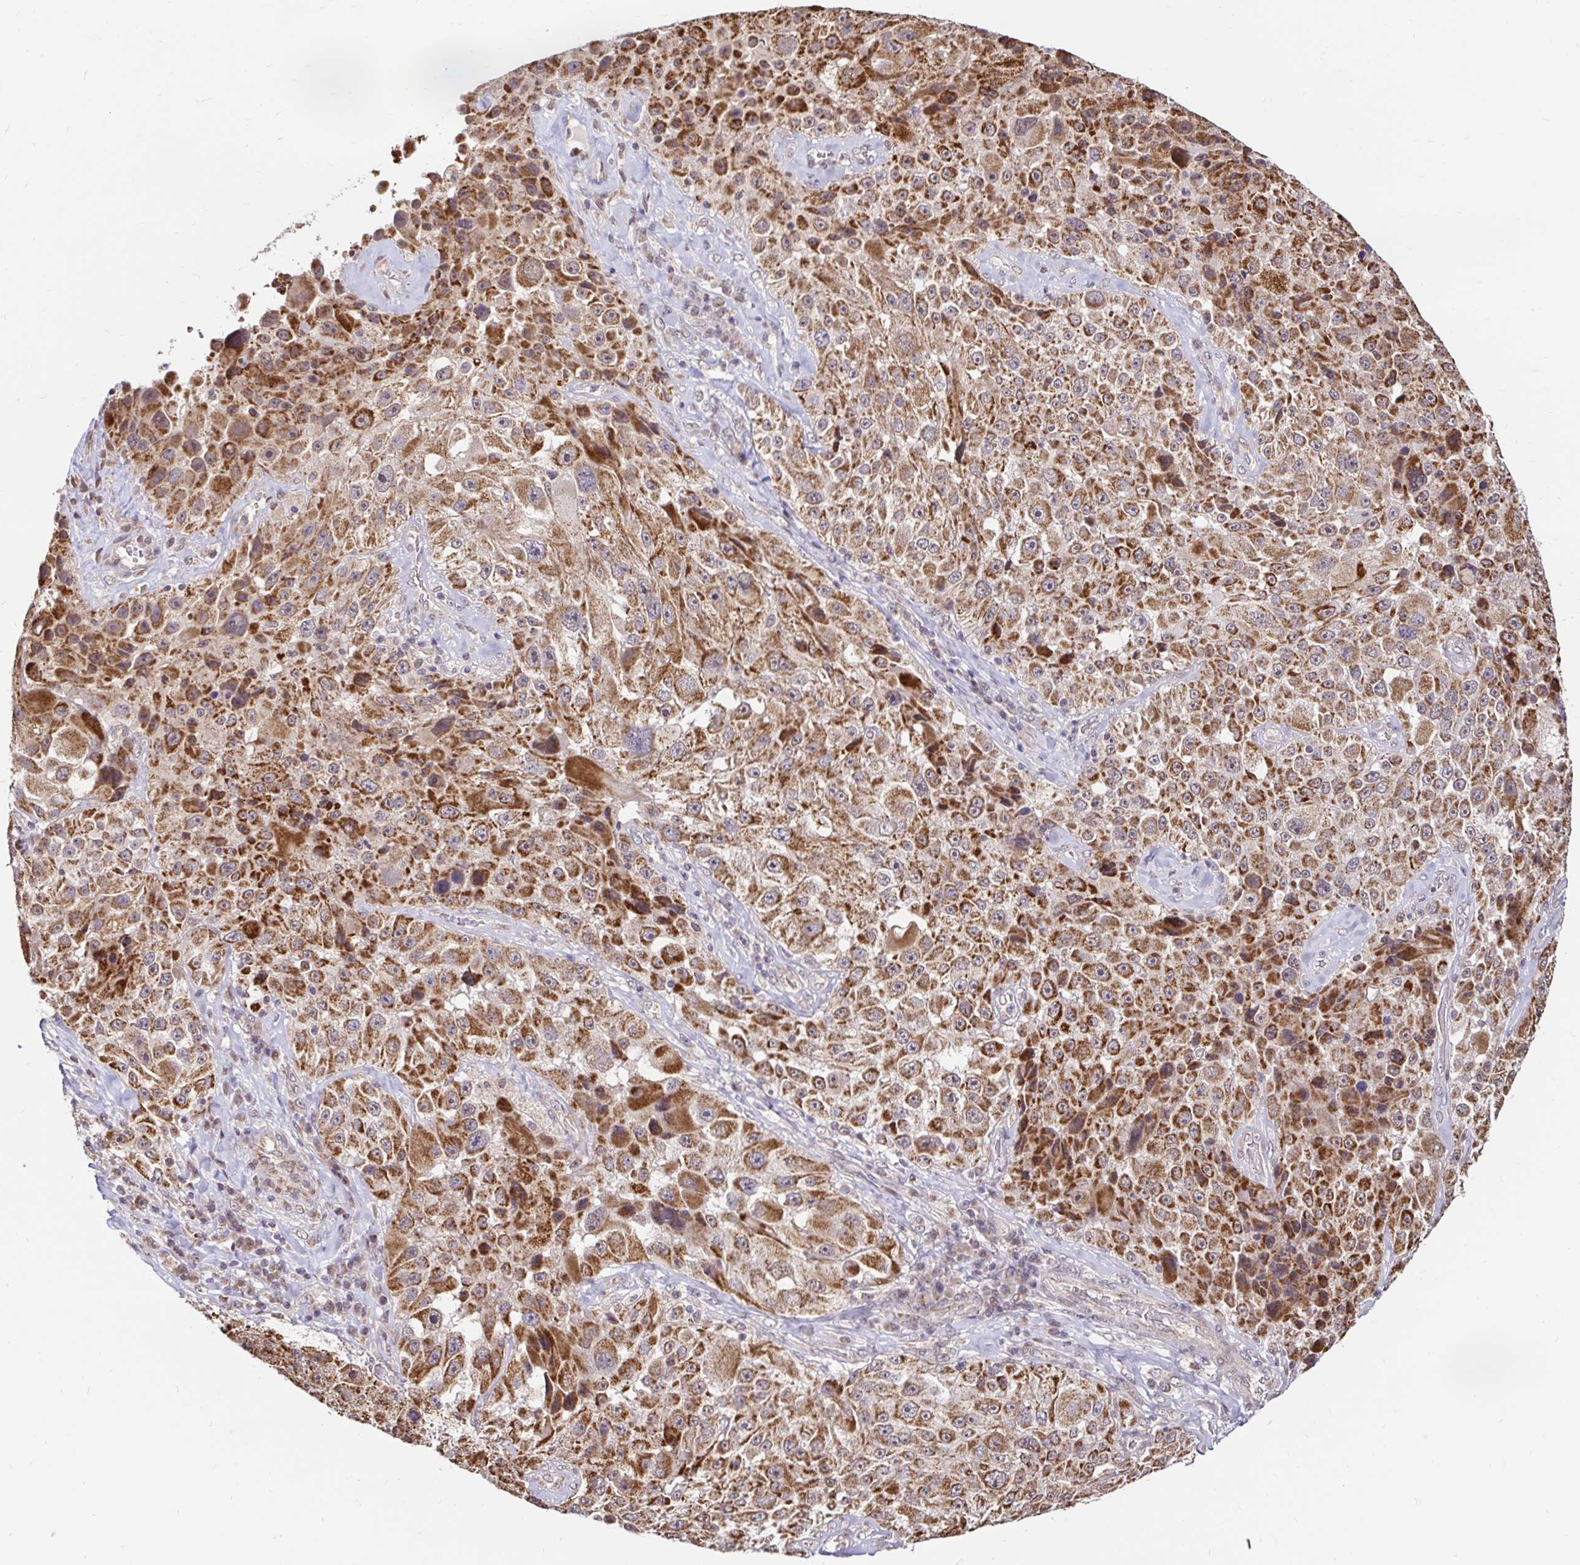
{"staining": {"intensity": "strong", "quantity": ">75%", "location": "cytoplasmic/membranous"}, "tissue": "melanoma", "cell_type": "Tumor cells", "image_type": "cancer", "snomed": [{"axis": "morphology", "description": "Malignant melanoma, Metastatic site"}, {"axis": "topography", "description": "Lymph node"}], "caption": "Tumor cells show high levels of strong cytoplasmic/membranous expression in approximately >75% of cells in human melanoma.", "gene": "TIMM50", "patient": {"sex": "male", "age": 62}}